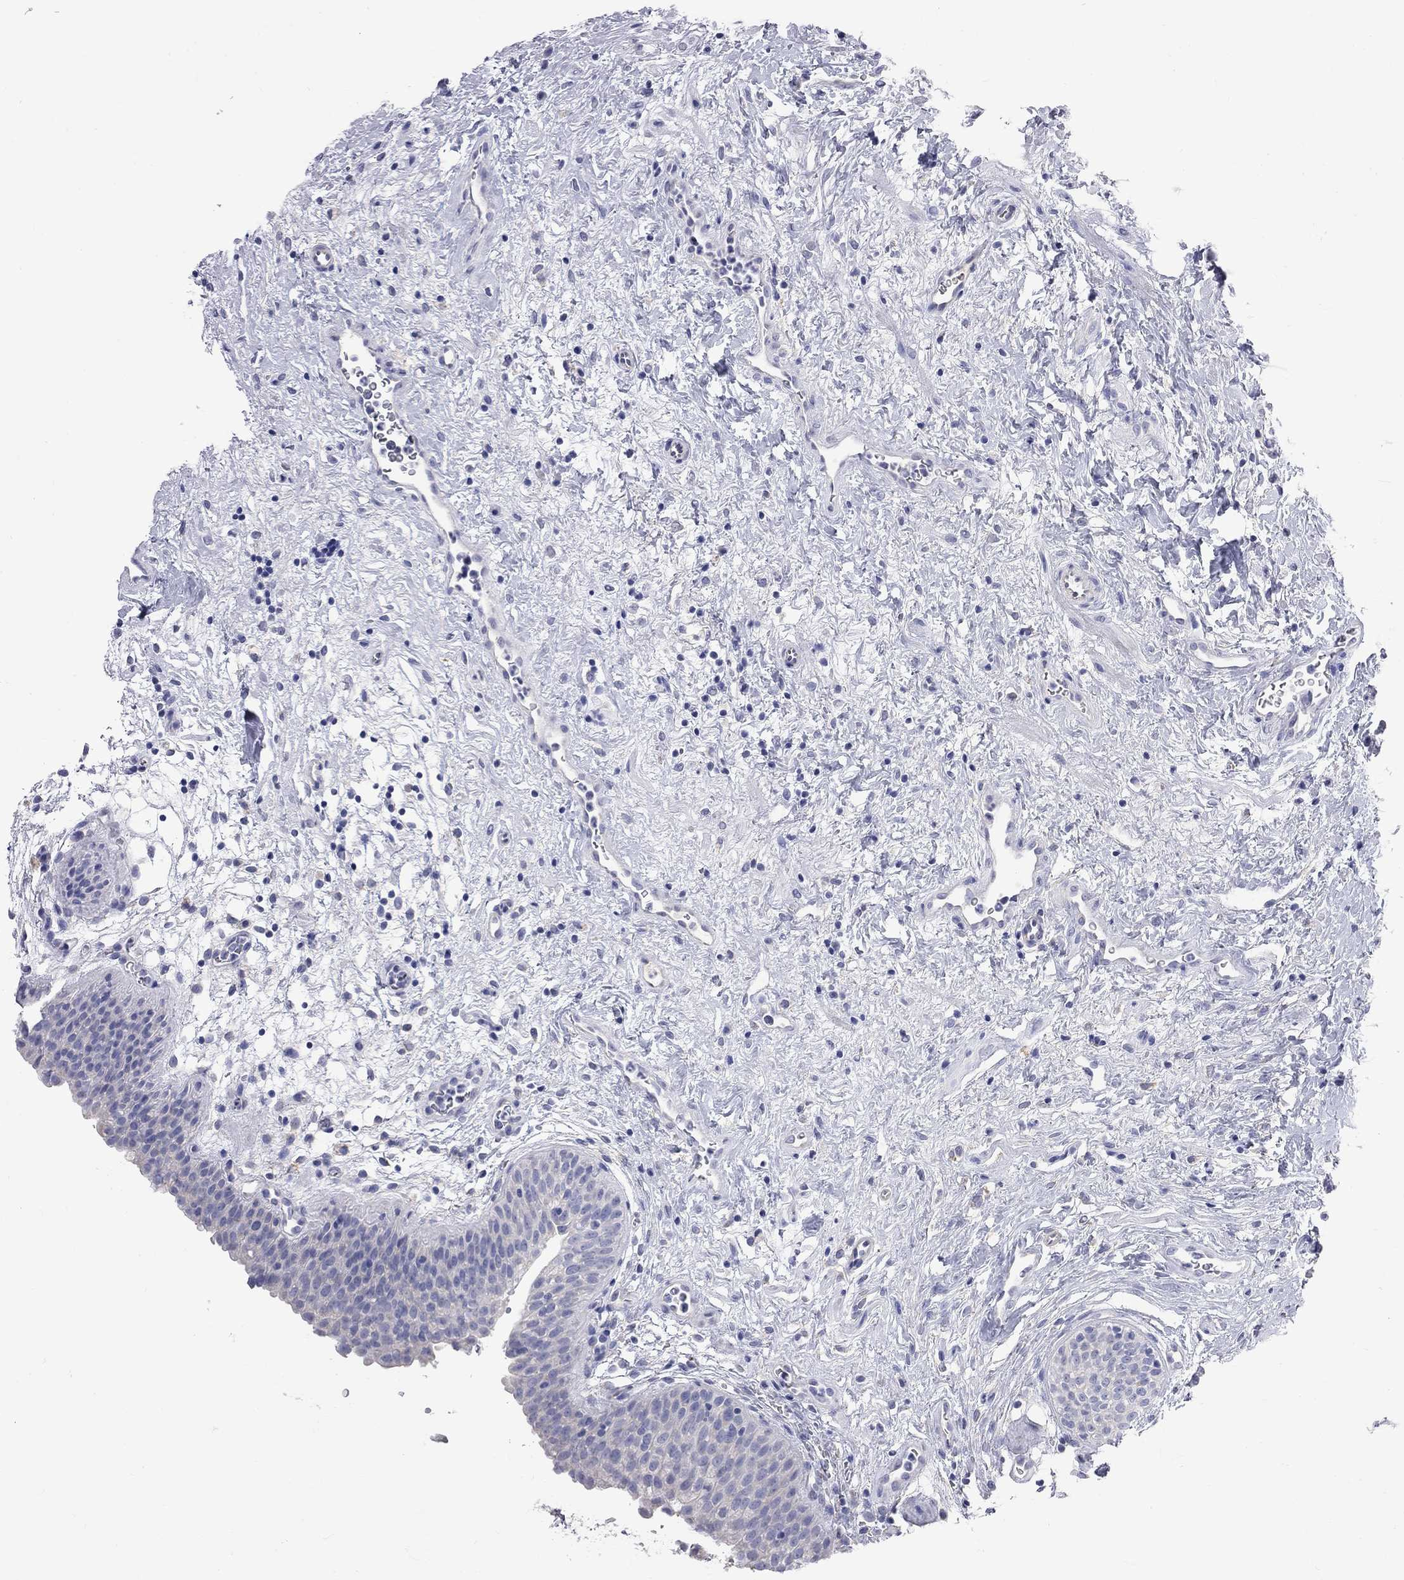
{"staining": {"intensity": "negative", "quantity": "none", "location": "none"}, "tissue": "urinary bladder", "cell_type": "Urothelial cells", "image_type": "normal", "snomed": [{"axis": "morphology", "description": "Normal tissue, NOS"}, {"axis": "topography", "description": "Urinary bladder"}], "caption": "IHC photomicrograph of benign urinary bladder: human urinary bladder stained with DAB (3,3'-diaminobenzidine) shows no significant protein expression in urothelial cells.", "gene": "KCND2", "patient": {"sex": "male", "age": 37}}